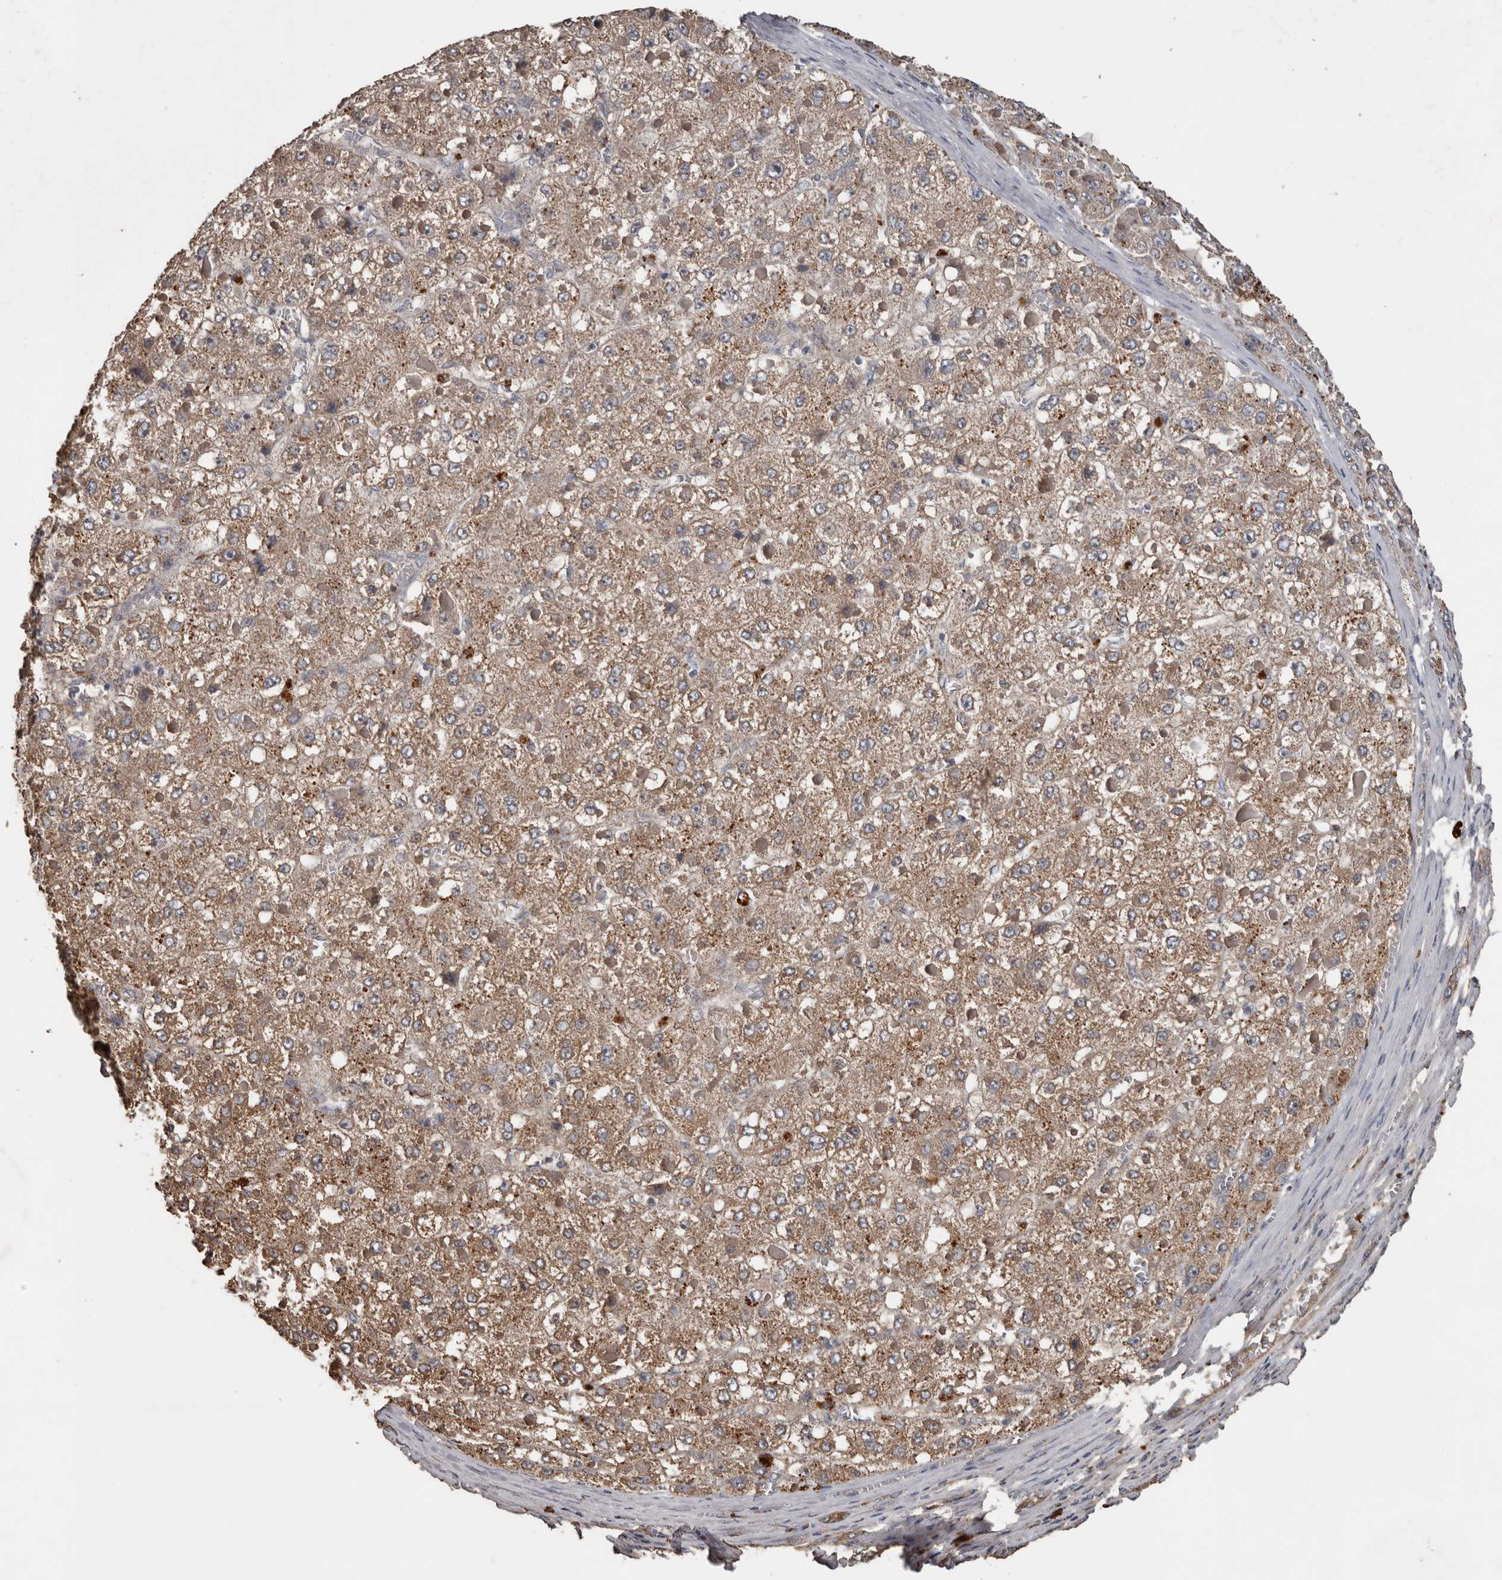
{"staining": {"intensity": "moderate", "quantity": ">75%", "location": "cytoplasmic/membranous"}, "tissue": "liver cancer", "cell_type": "Tumor cells", "image_type": "cancer", "snomed": [{"axis": "morphology", "description": "Carcinoma, Hepatocellular, NOS"}, {"axis": "topography", "description": "Liver"}], "caption": "Protein expression analysis of hepatocellular carcinoma (liver) shows moderate cytoplasmic/membranous positivity in about >75% of tumor cells. (Stains: DAB (3,3'-diaminobenzidine) in brown, nuclei in blue, Microscopy: brightfield microscopy at high magnification).", "gene": "HYAL4", "patient": {"sex": "female", "age": 73}}